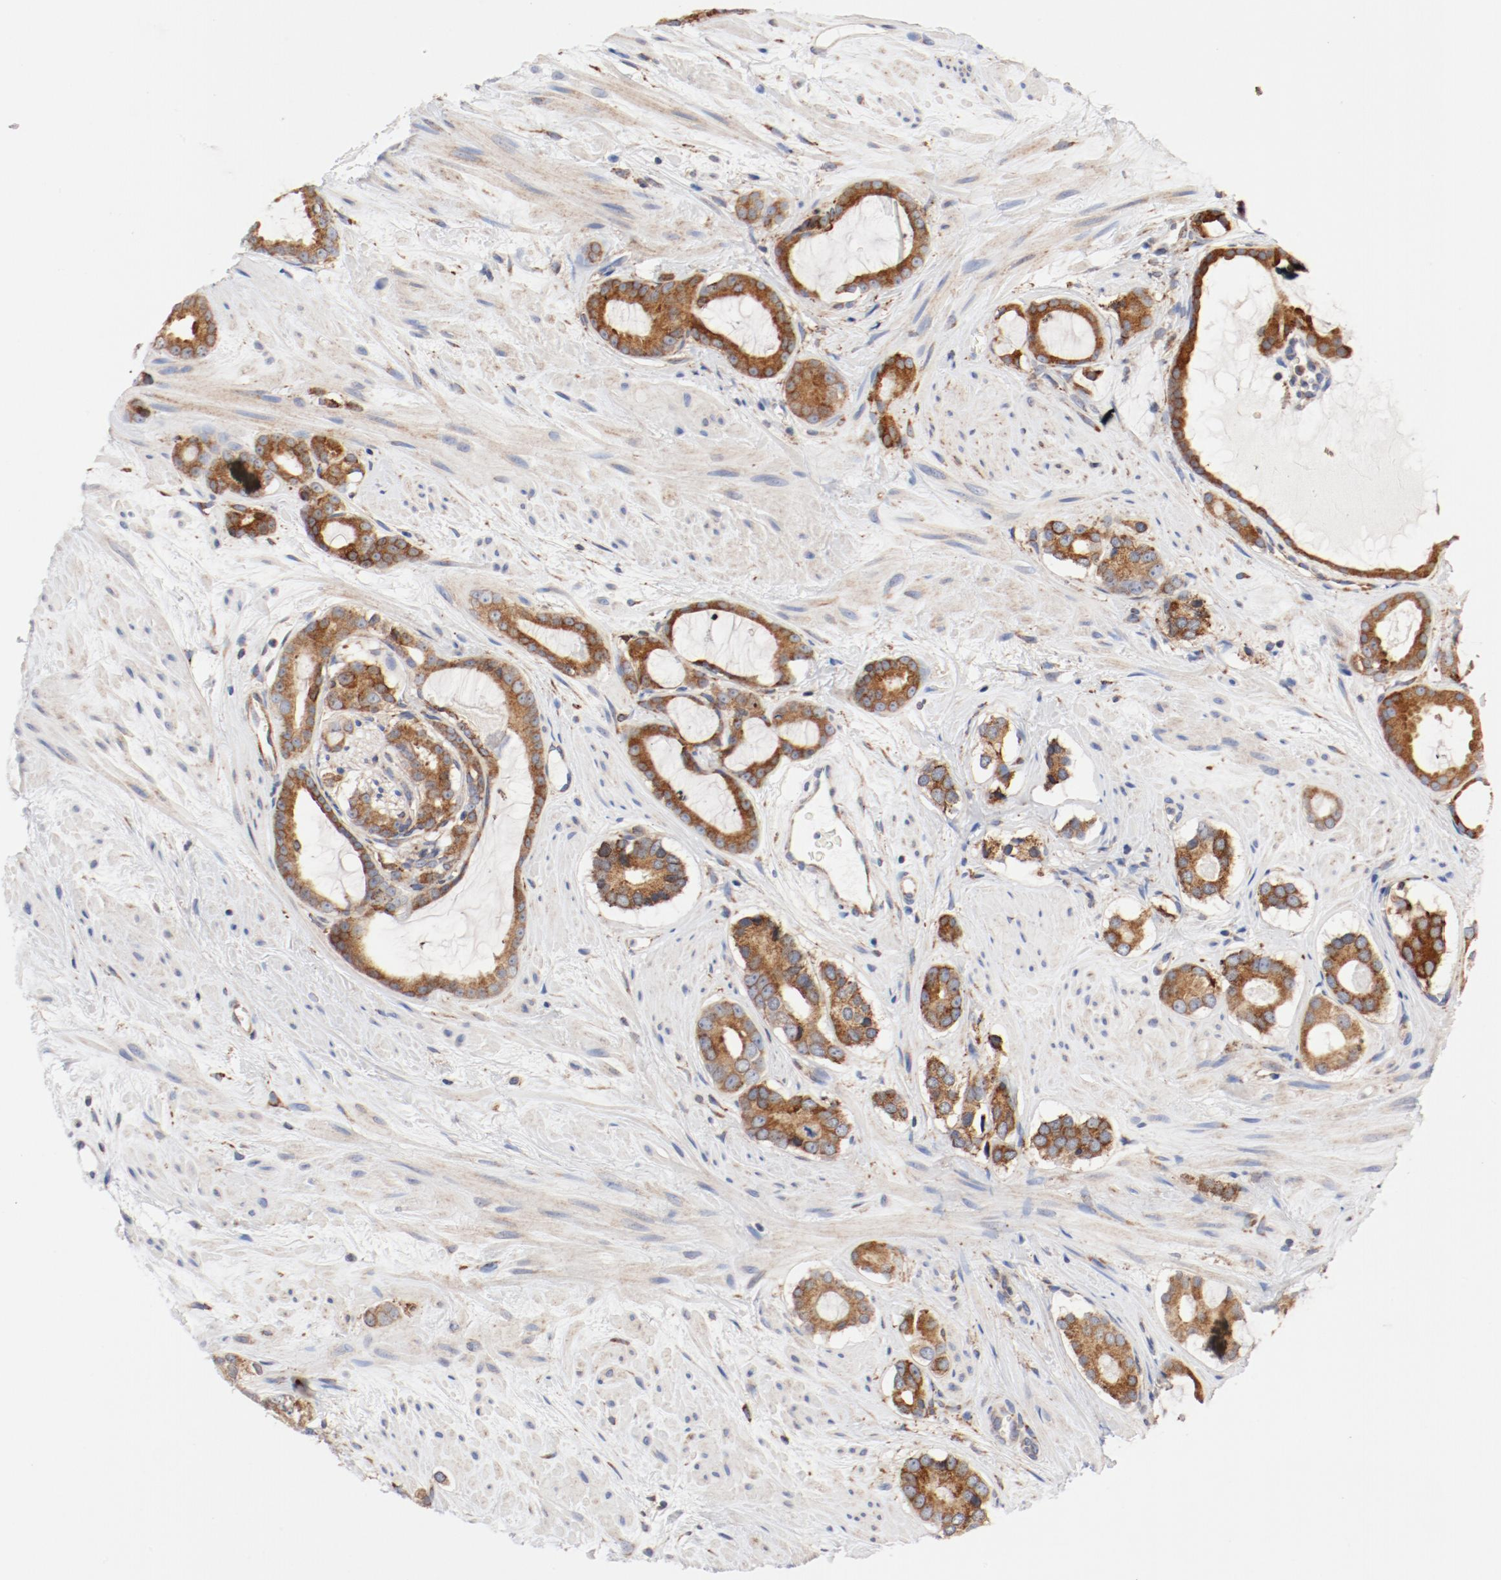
{"staining": {"intensity": "moderate", "quantity": ">75%", "location": "cytoplasmic/membranous"}, "tissue": "prostate cancer", "cell_type": "Tumor cells", "image_type": "cancer", "snomed": [{"axis": "morphology", "description": "Adenocarcinoma, Low grade"}, {"axis": "topography", "description": "Prostate"}], "caption": "Immunohistochemistry (IHC) of human prostate cancer (adenocarcinoma (low-grade)) reveals medium levels of moderate cytoplasmic/membranous positivity in approximately >75% of tumor cells.", "gene": "PDPK1", "patient": {"sex": "male", "age": 57}}